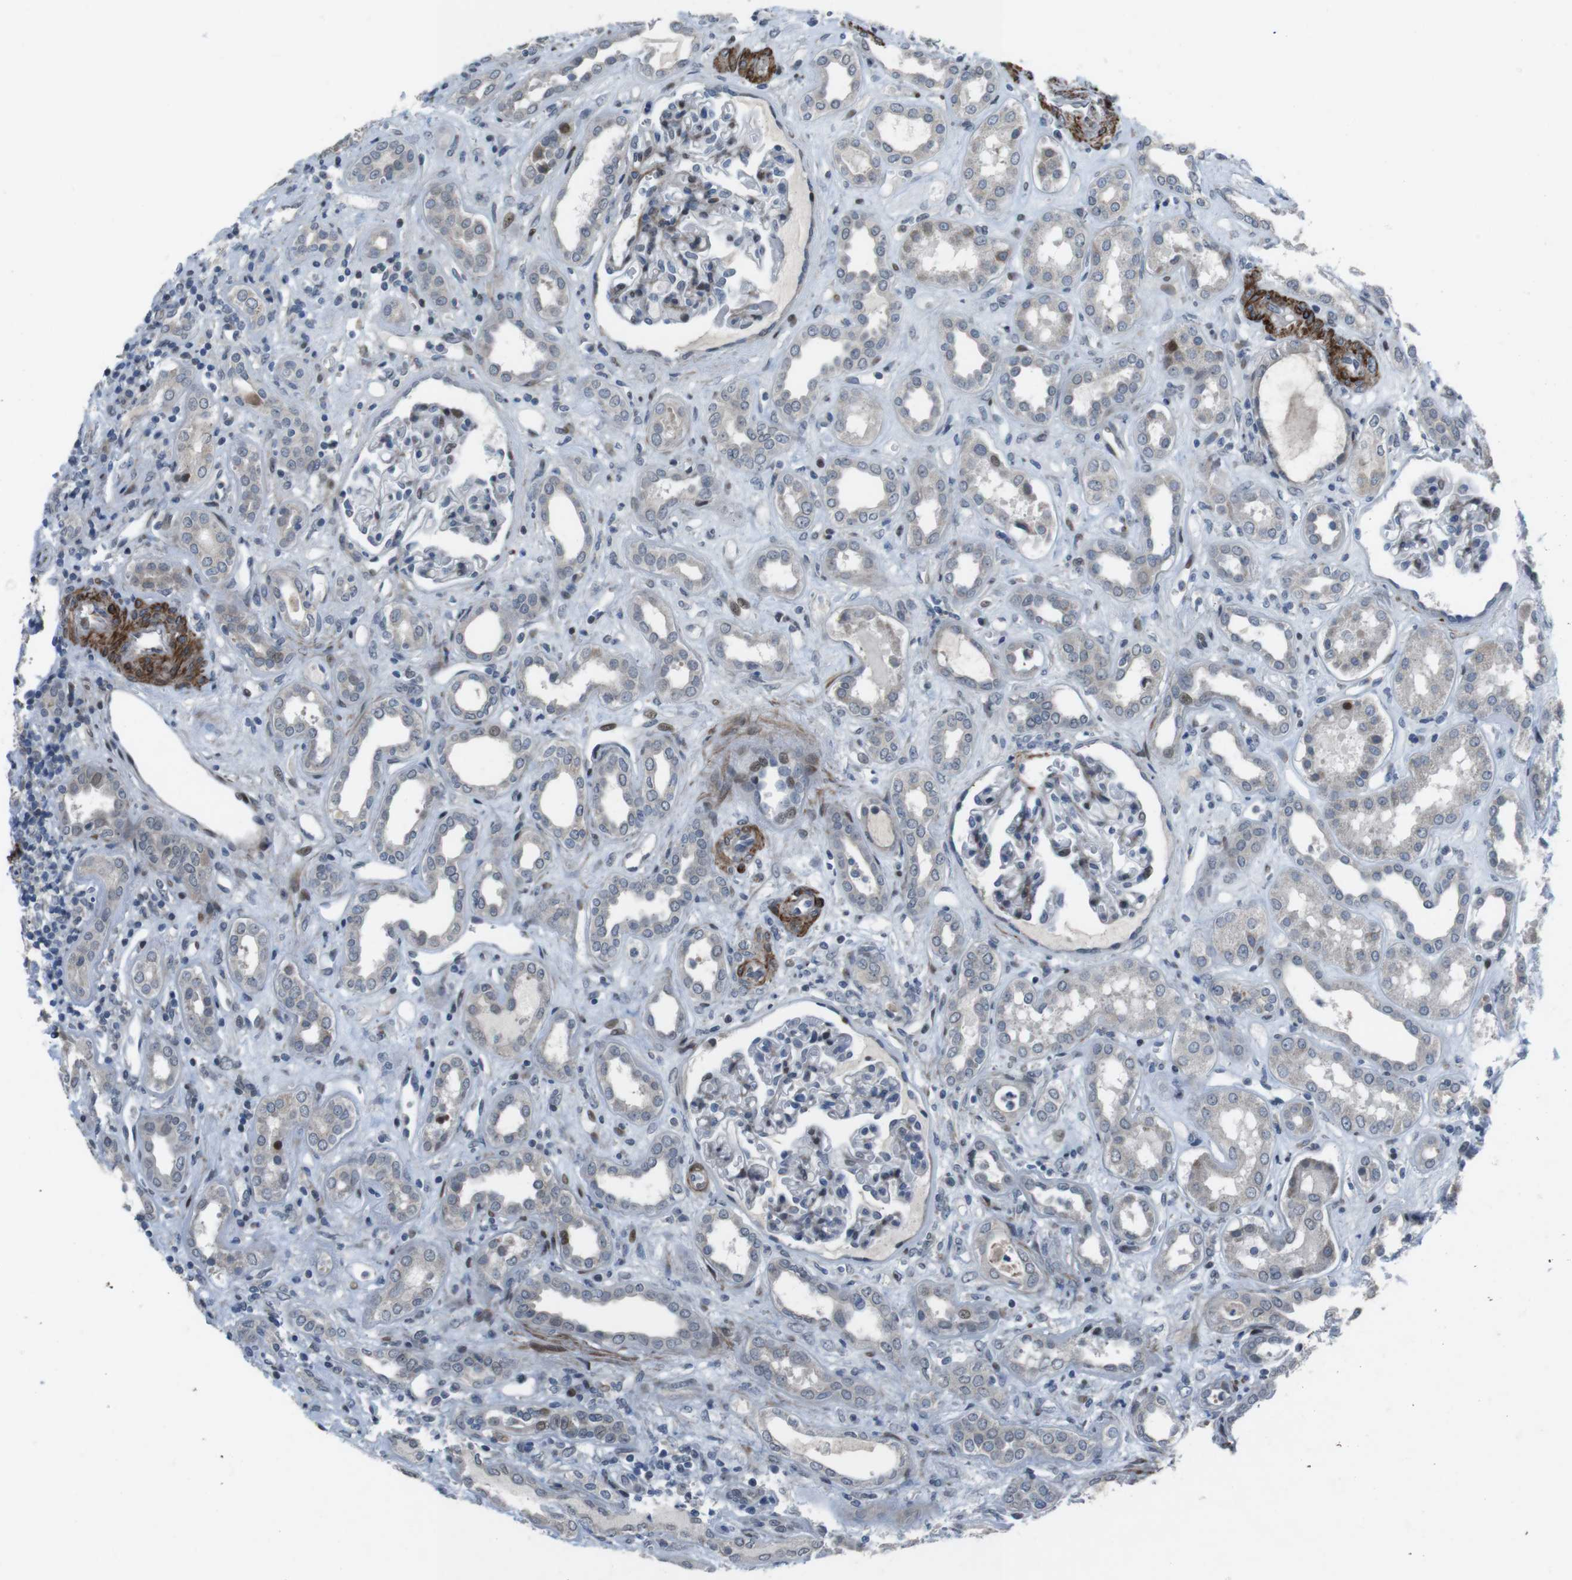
{"staining": {"intensity": "moderate", "quantity": "<25%", "location": "cytoplasmic/membranous,nuclear"}, "tissue": "kidney", "cell_type": "Cells in glomeruli", "image_type": "normal", "snomed": [{"axis": "morphology", "description": "Normal tissue, NOS"}, {"axis": "topography", "description": "Kidney"}], "caption": "A low amount of moderate cytoplasmic/membranous,nuclear staining is identified in approximately <25% of cells in glomeruli in unremarkable kidney. Using DAB (brown) and hematoxylin (blue) stains, captured at high magnification using brightfield microscopy.", "gene": "PBRM1", "patient": {"sex": "male", "age": 59}}